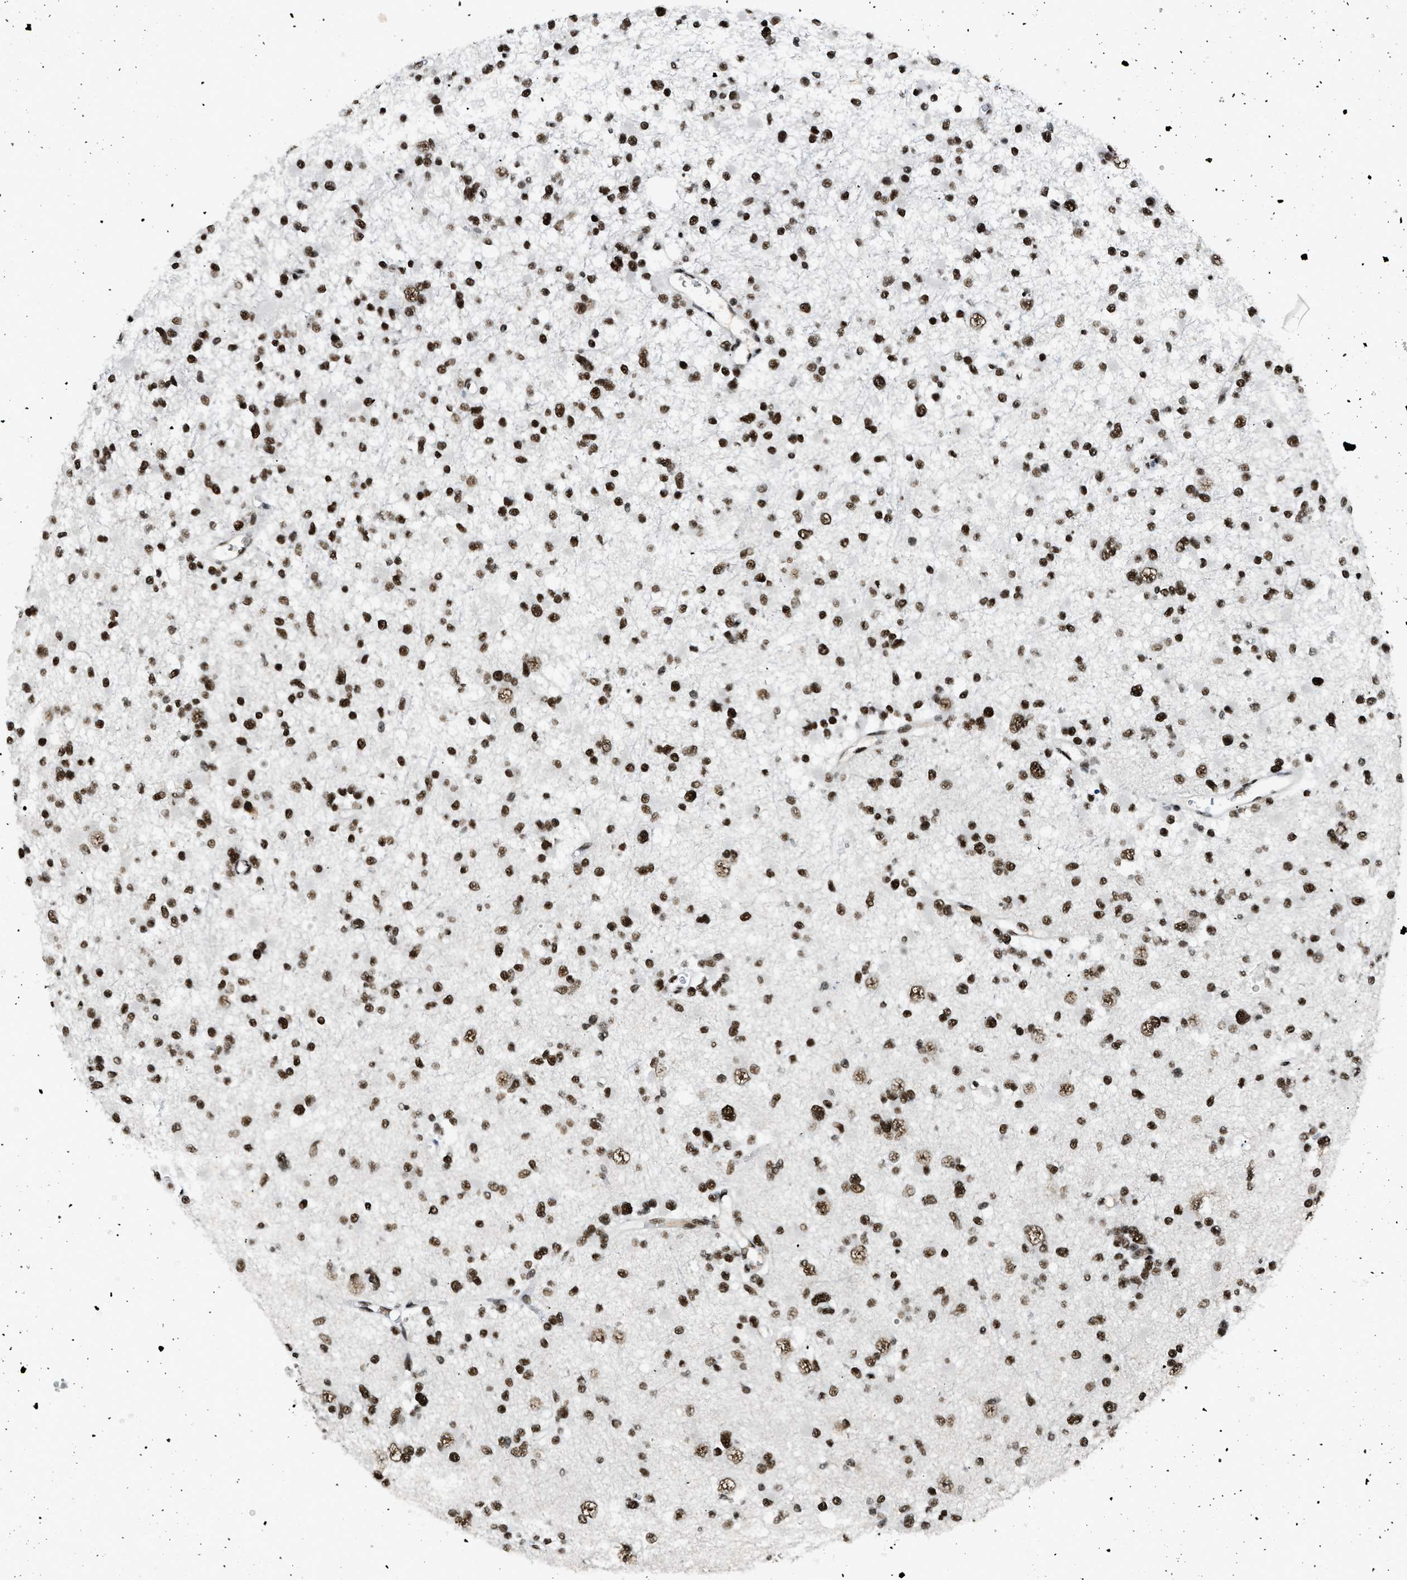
{"staining": {"intensity": "strong", "quantity": ">75%", "location": "nuclear"}, "tissue": "glioma", "cell_type": "Tumor cells", "image_type": "cancer", "snomed": [{"axis": "morphology", "description": "Glioma, malignant, Low grade"}, {"axis": "topography", "description": "Brain"}], "caption": "About >75% of tumor cells in human glioma show strong nuclear protein staining as visualized by brown immunohistochemical staining.", "gene": "SCAF4", "patient": {"sex": "female", "age": 22}}